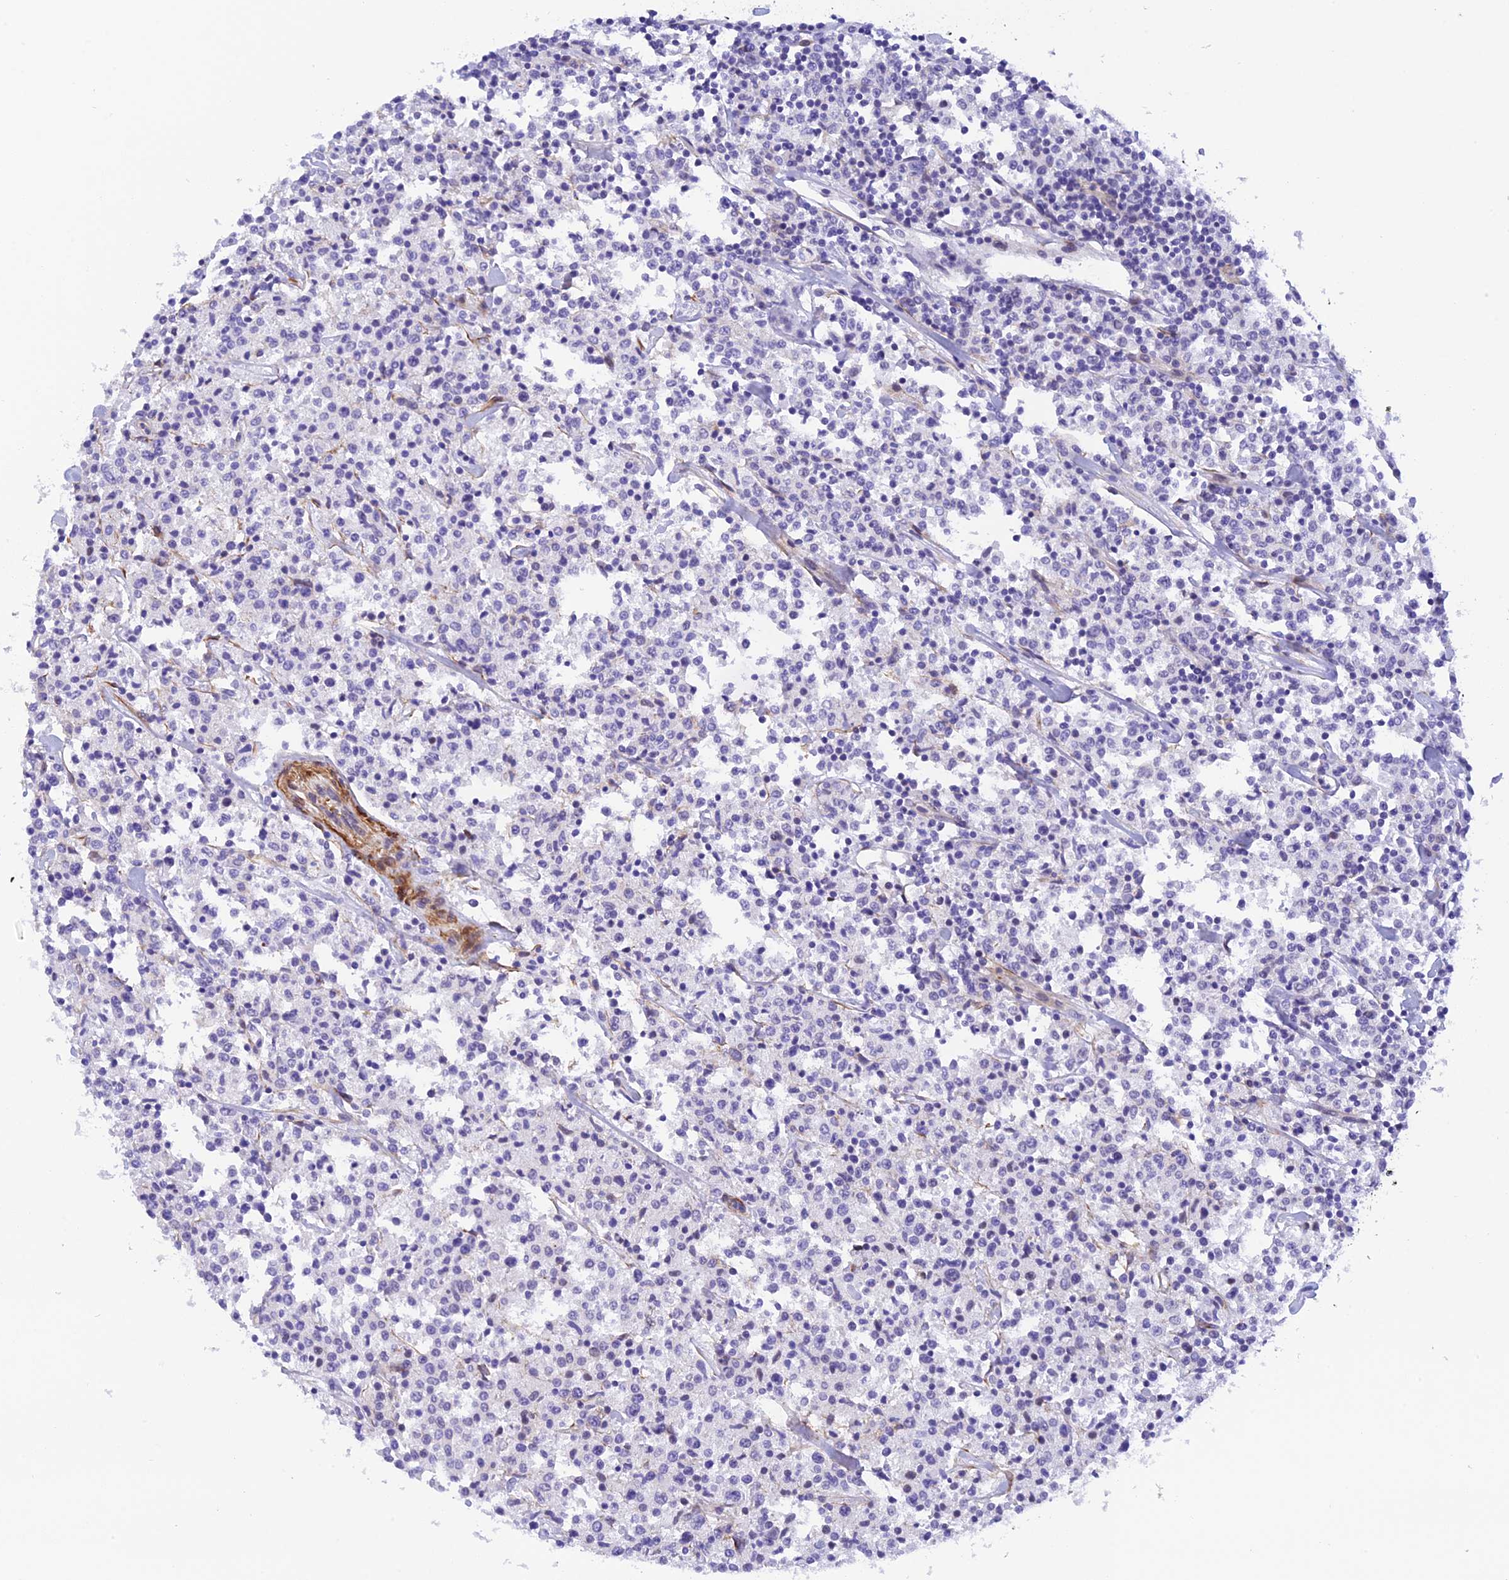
{"staining": {"intensity": "negative", "quantity": "none", "location": "none"}, "tissue": "lymphoma", "cell_type": "Tumor cells", "image_type": "cancer", "snomed": [{"axis": "morphology", "description": "Malignant lymphoma, non-Hodgkin's type, Low grade"}, {"axis": "topography", "description": "Small intestine"}], "caption": "Immunohistochemistry image of human low-grade malignant lymphoma, non-Hodgkin's type stained for a protein (brown), which displays no staining in tumor cells.", "gene": "ZDHHC16", "patient": {"sex": "female", "age": 59}}